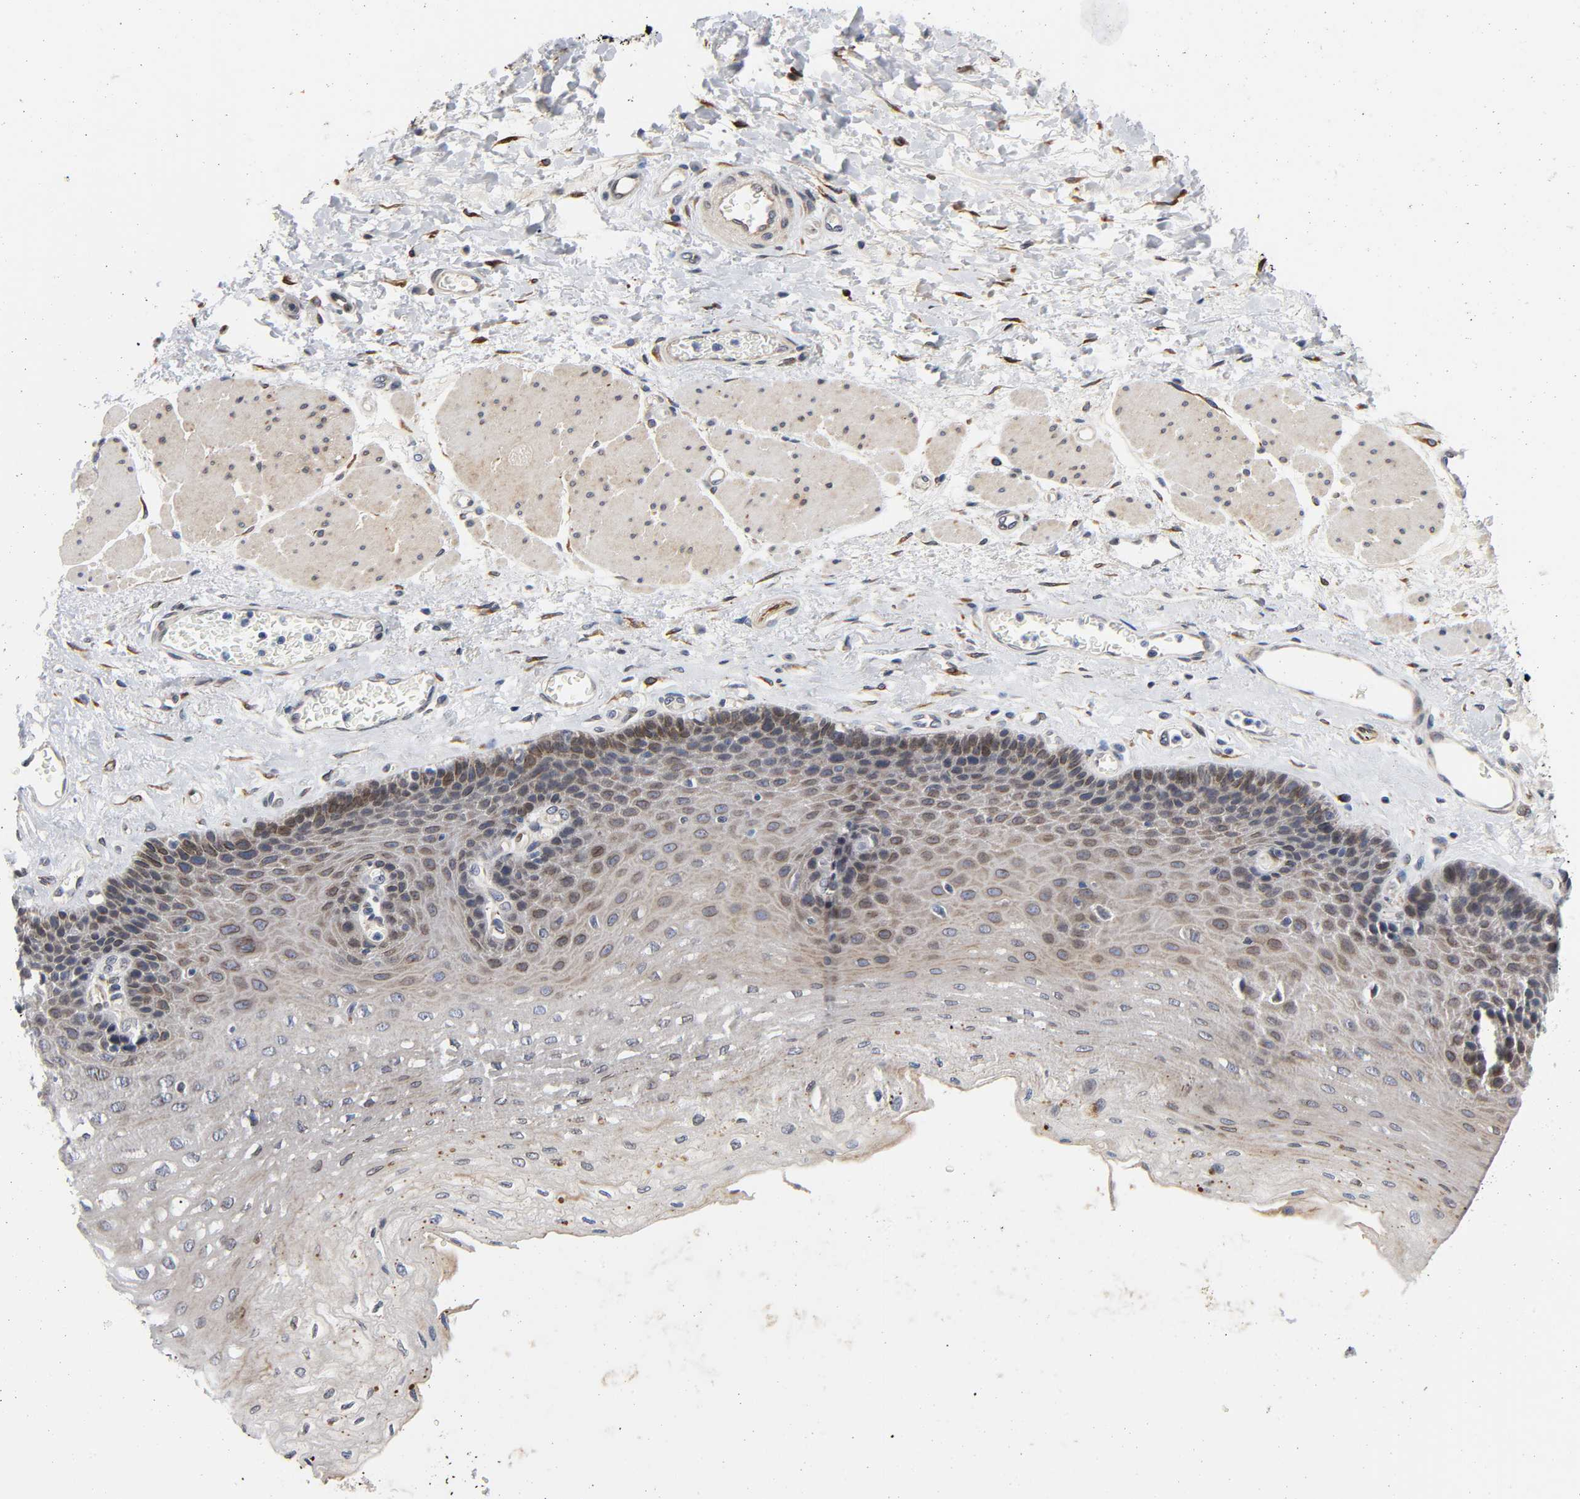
{"staining": {"intensity": "weak", "quantity": "25%-75%", "location": "cytoplasmic/membranous"}, "tissue": "esophagus", "cell_type": "Squamous epithelial cells", "image_type": "normal", "snomed": [{"axis": "morphology", "description": "Normal tissue, NOS"}, {"axis": "topography", "description": "Esophagus"}], "caption": "Immunohistochemical staining of benign human esophagus exhibits 25%-75% levels of weak cytoplasmic/membranous protein positivity in approximately 25%-75% of squamous epithelial cells. The protein is shown in brown color, while the nuclei are stained blue.", "gene": "ASB6", "patient": {"sex": "female", "age": 72}}